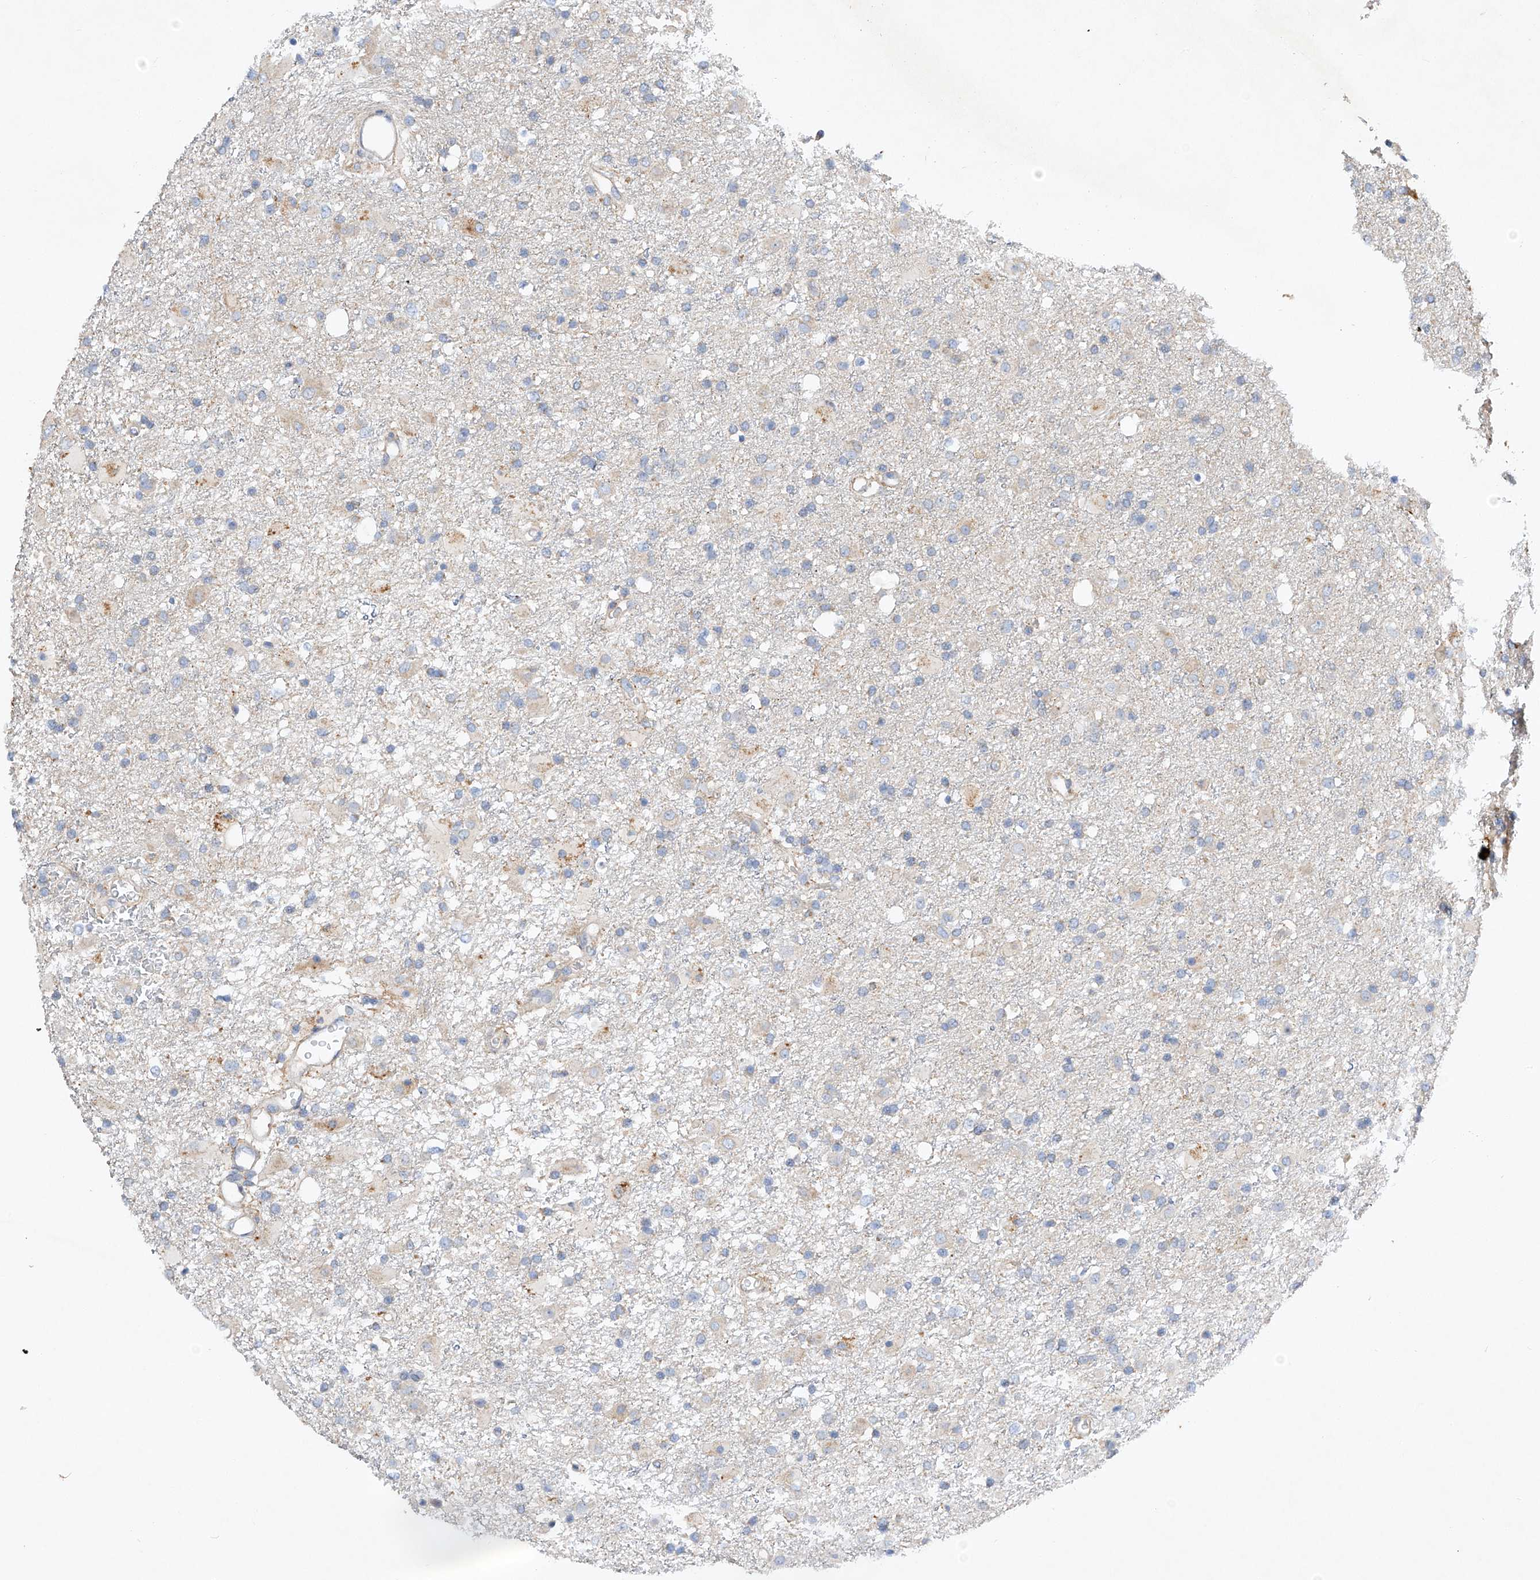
{"staining": {"intensity": "negative", "quantity": "none", "location": "none"}, "tissue": "glioma", "cell_type": "Tumor cells", "image_type": "cancer", "snomed": [{"axis": "morphology", "description": "Glioma, malignant, Low grade"}, {"axis": "topography", "description": "Brain"}], "caption": "The IHC photomicrograph has no significant positivity in tumor cells of low-grade glioma (malignant) tissue.", "gene": "AMD1", "patient": {"sex": "male", "age": 65}}